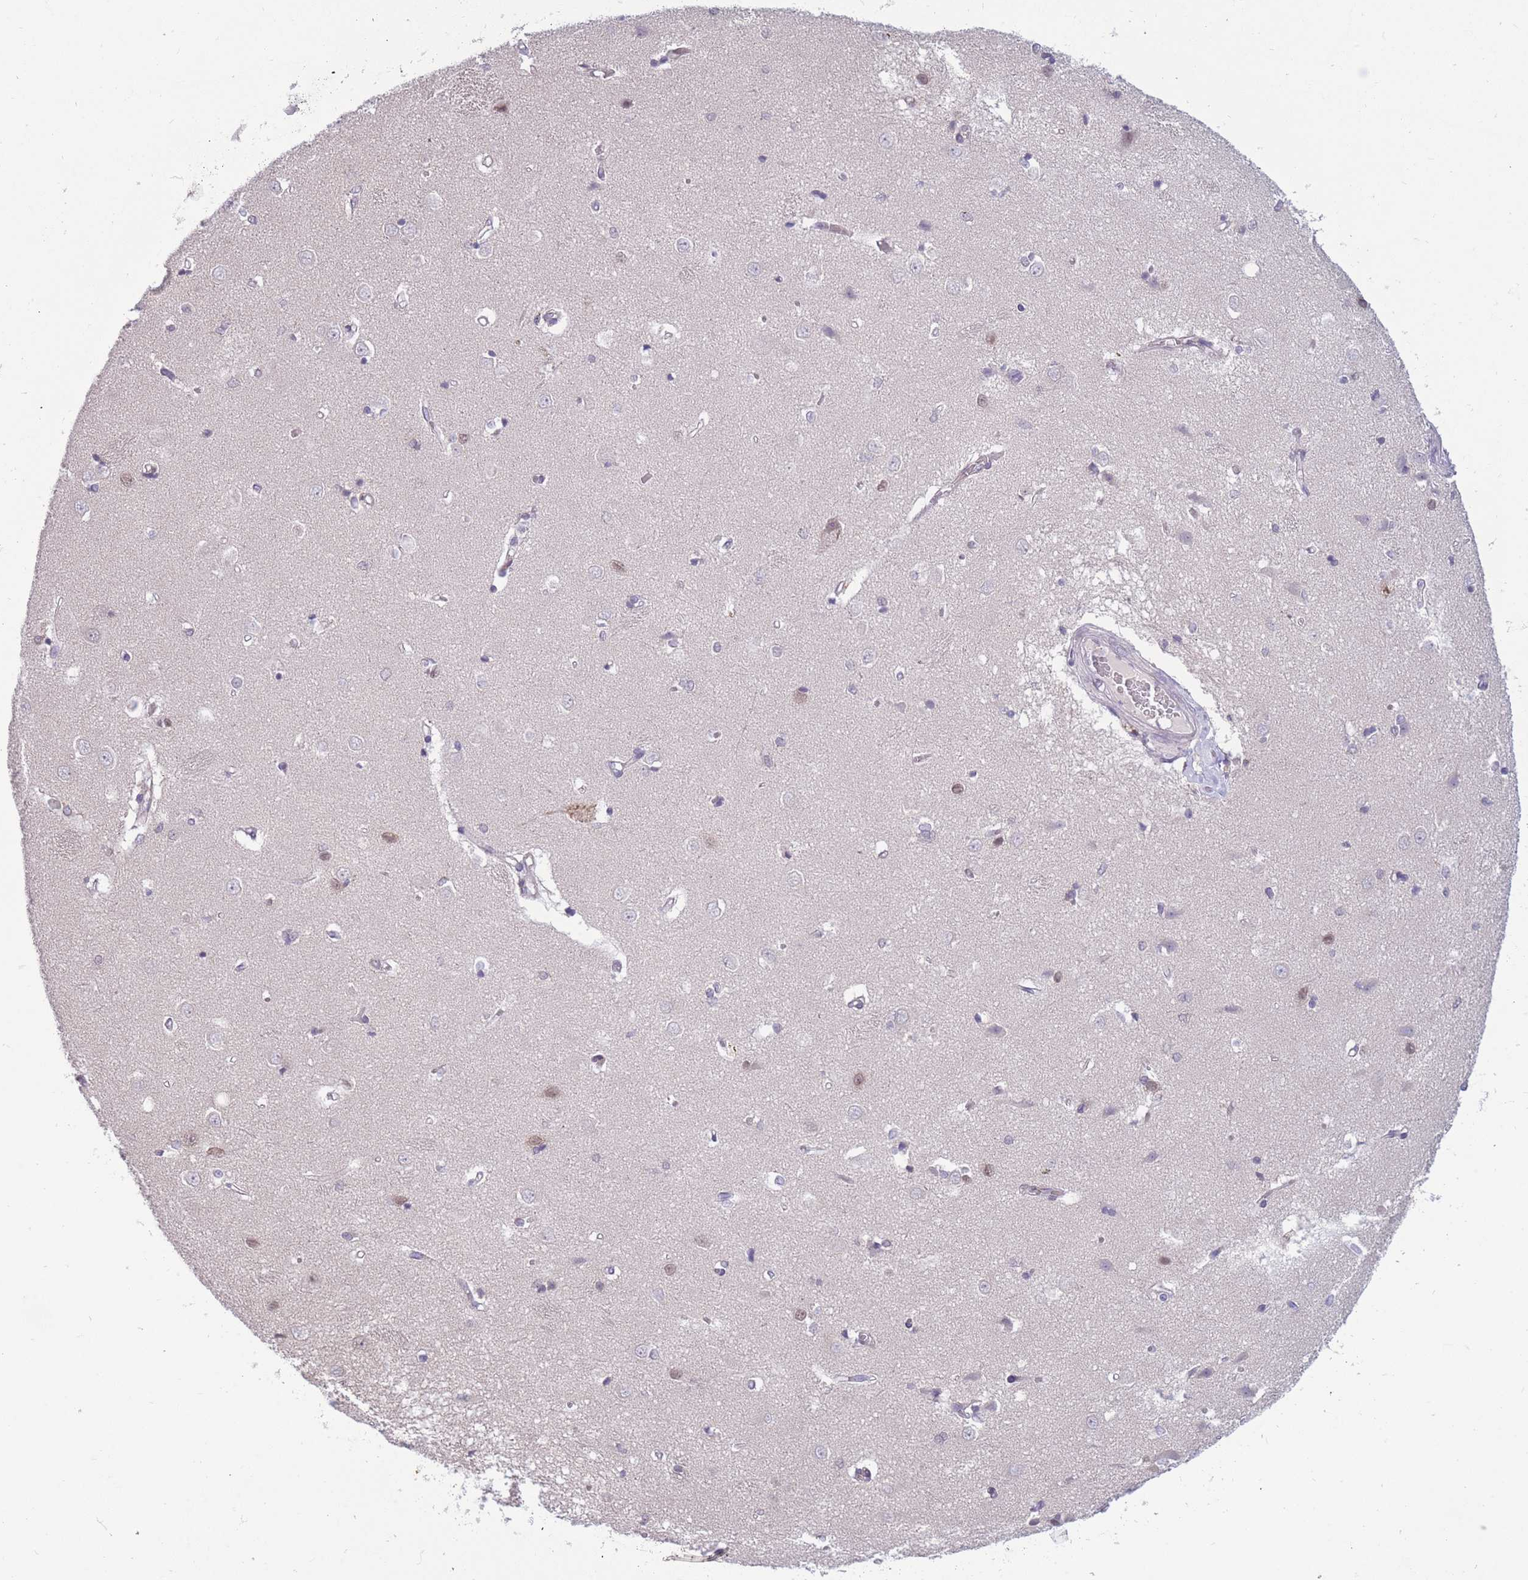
{"staining": {"intensity": "negative", "quantity": "none", "location": "none"}, "tissue": "caudate", "cell_type": "Glial cells", "image_type": "normal", "snomed": [{"axis": "morphology", "description": "Normal tissue, NOS"}, {"axis": "topography", "description": "Lateral ventricle wall"}], "caption": "Immunohistochemistry (IHC) of normal human caudate exhibits no expression in glial cells.", "gene": "TMEM121", "patient": {"sex": "male", "age": 37}}